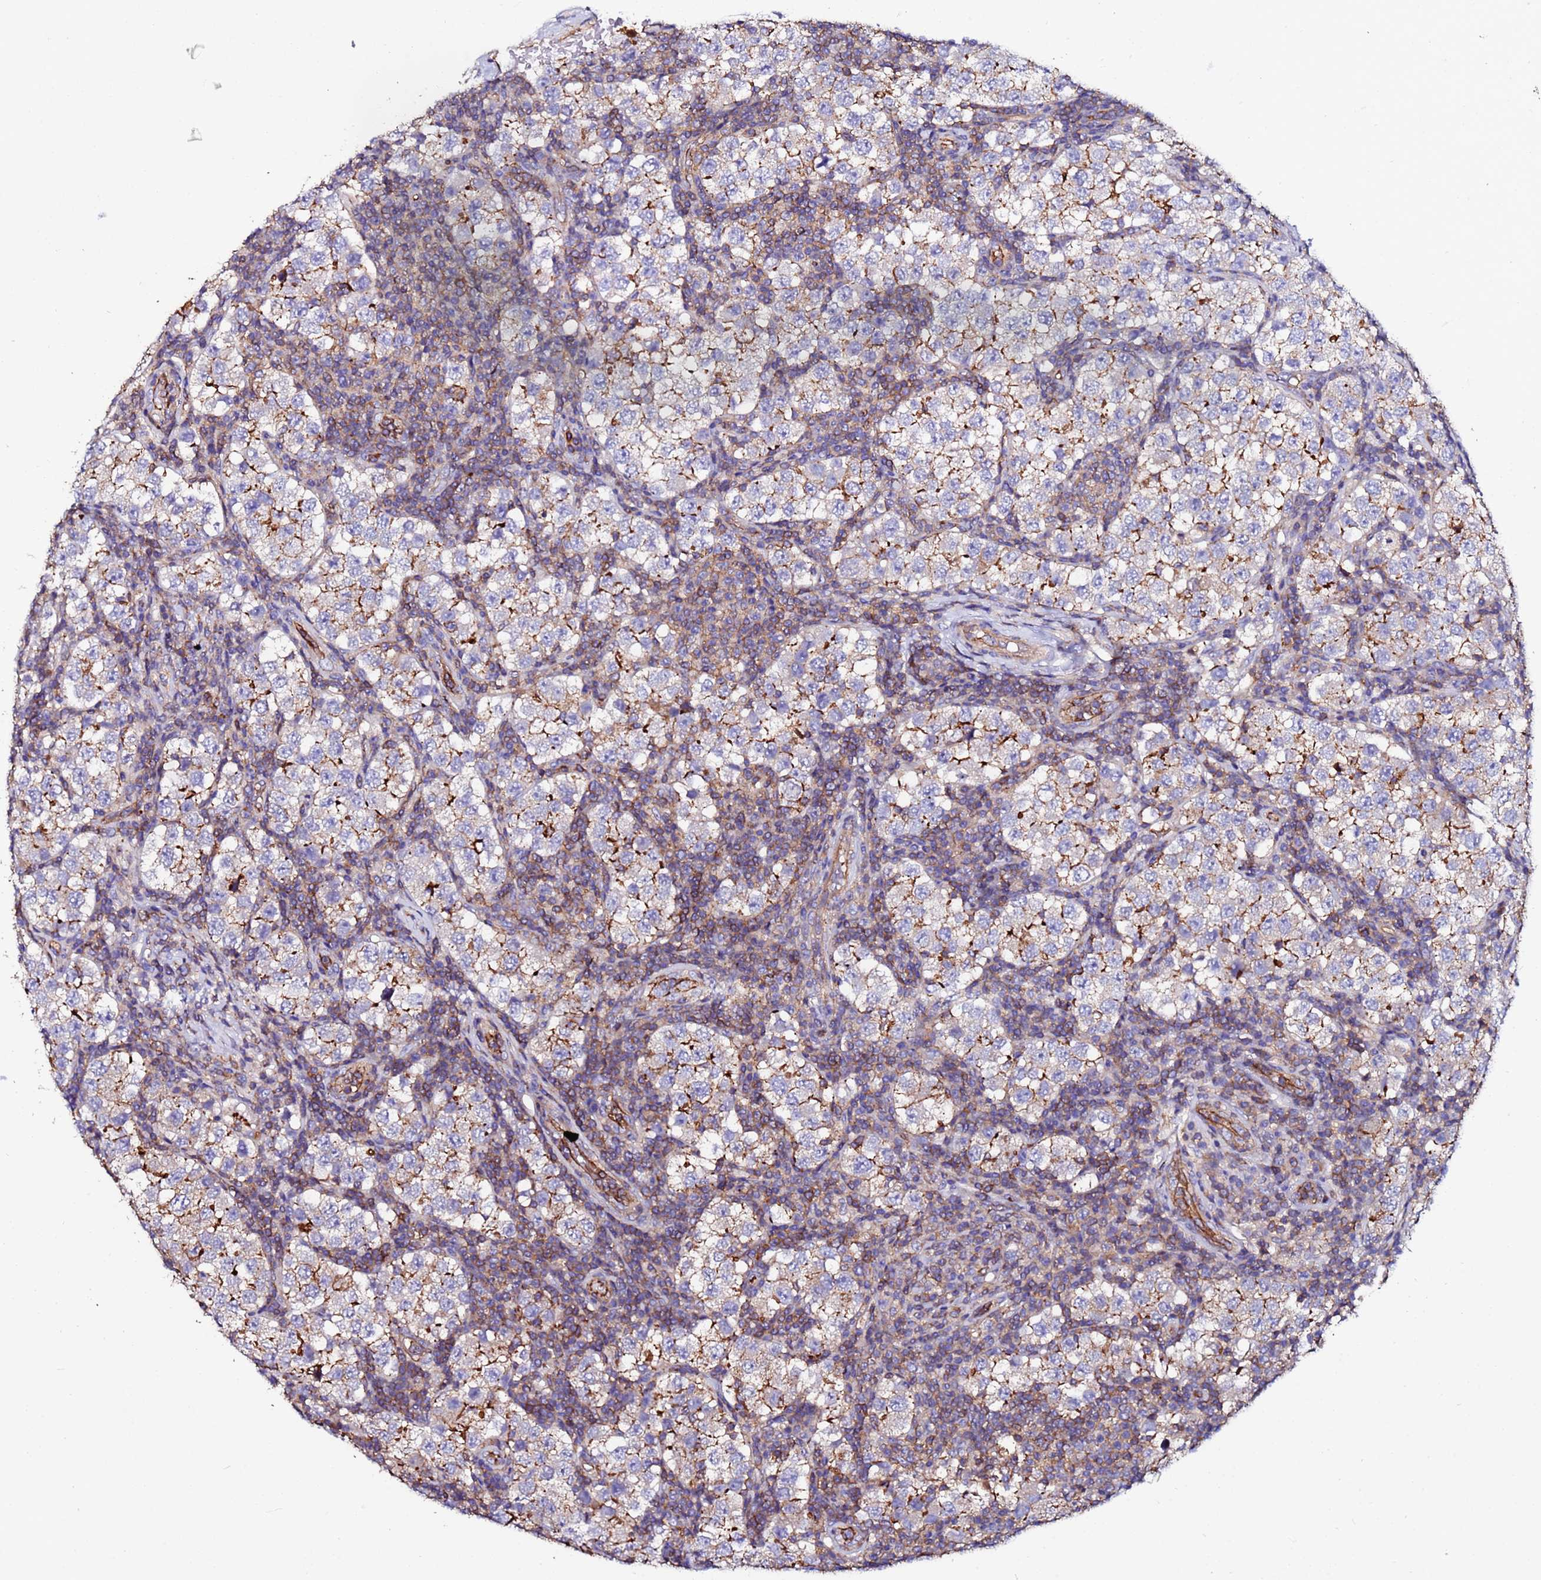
{"staining": {"intensity": "moderate", "quantity": "25%-75%", "location": "cytoplasmic/membranous"}, "tissue": "testis cancer", "cell_type": "Tumor cells", "image_type": "cancer", "snomed": [{"axis": "morphology", "description": "Seminoma, NOS"}, {"axis": "topography", "description": "Testis"}], "caption": "Brown immunohistochemical staining in testis seminoma demonstrates moderate cytoplasmic/membranous positivity in approximately 25%-75% of tumor cells.", "gene": "POTEE", "patient": {"sex": "male", "age": 34}}